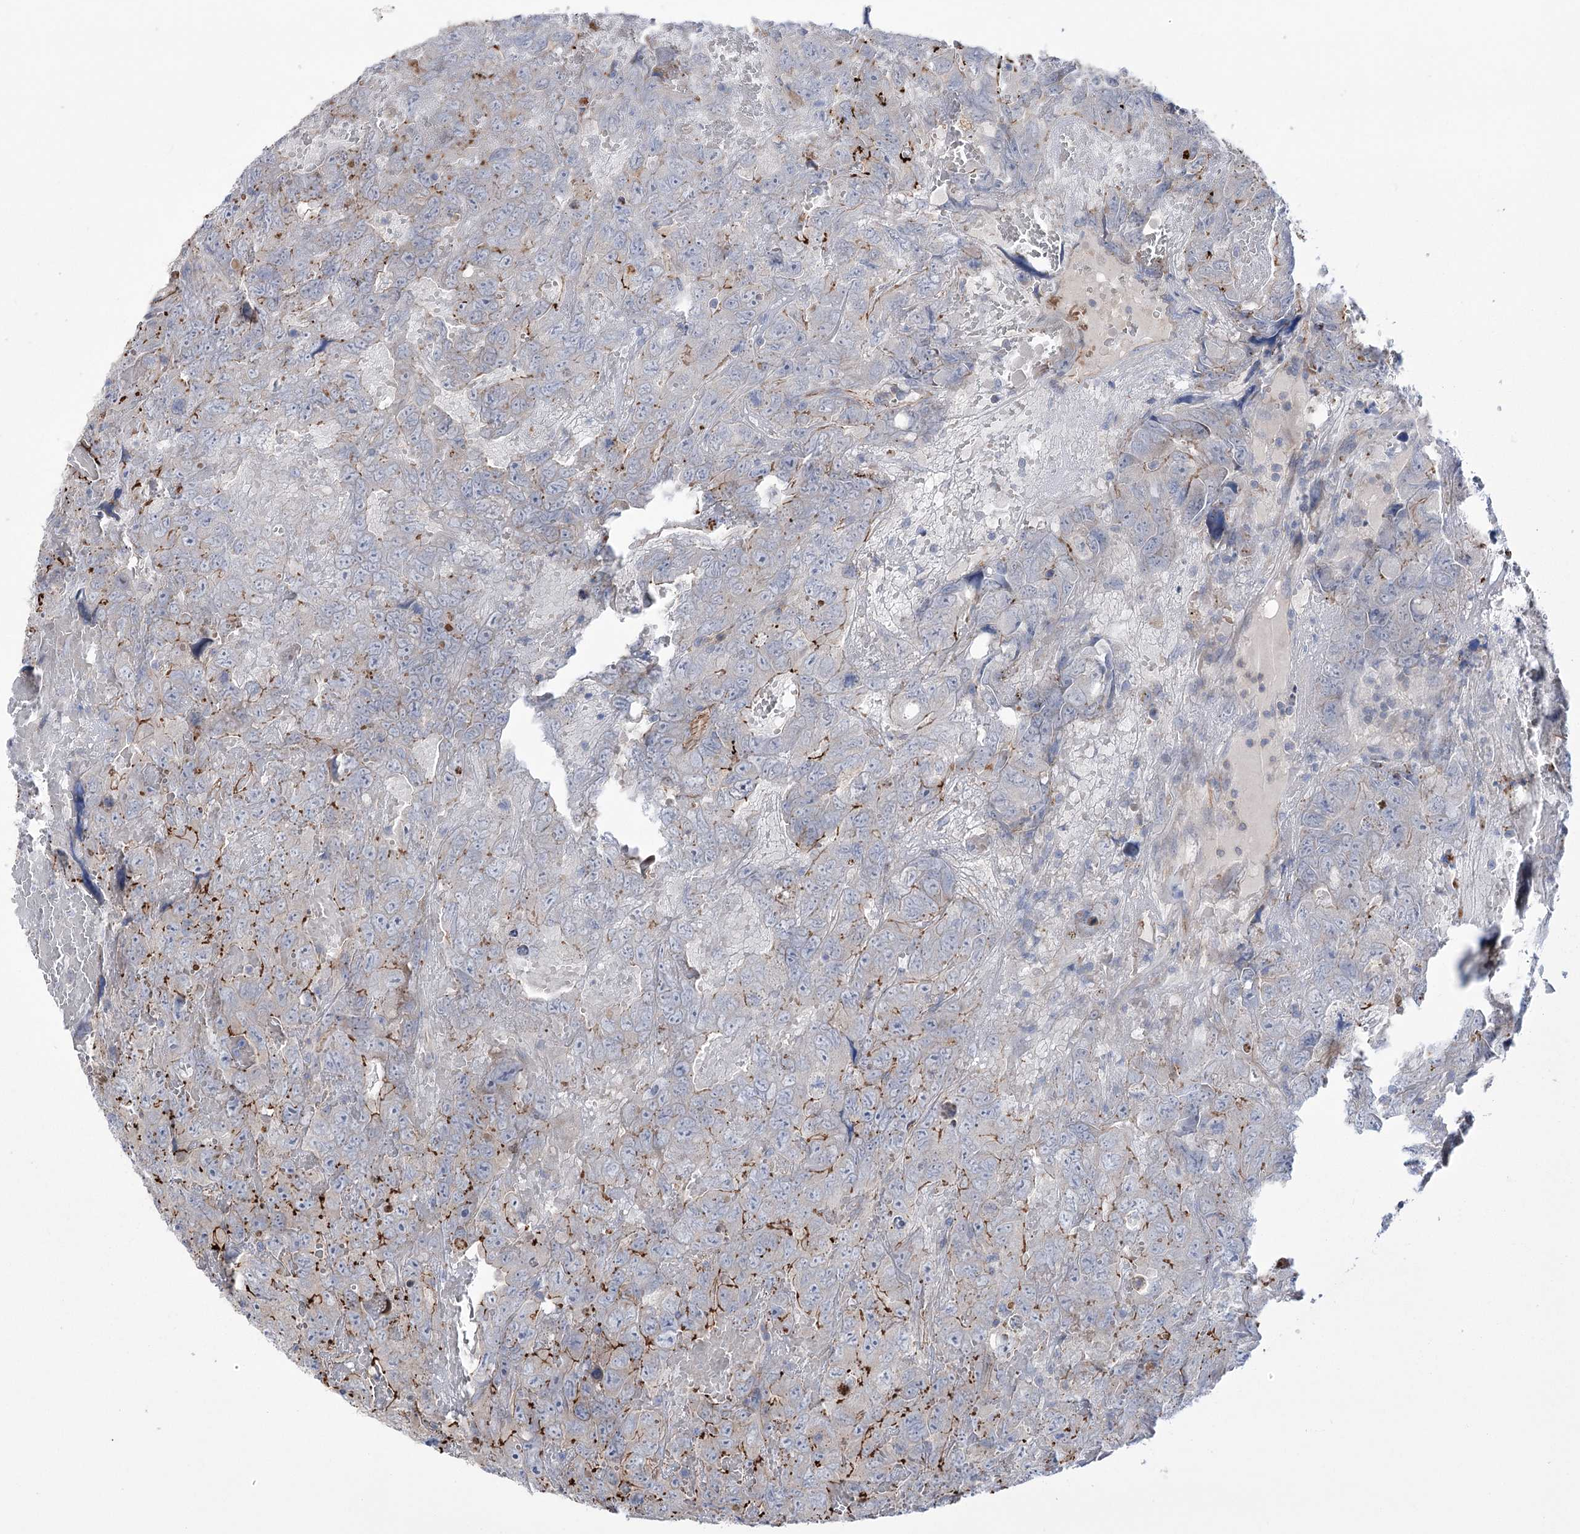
{"staining": {"intensity": "strong", "quantity": "<25%", "location": "cytoplasmic/membranous"}, "tissue": "testis cancer", "cell_type": "Tumor cells", "image_type": "cancer", "snomed": [{"axis": "morphology", "description": "Carcinoma, Embryonal, NOS"}, {"axis": "topography", "description": "Testis"}], "caption": "DAB immunohistochemical staining of testis cancer (embryonal carcinoma) shows strong cytoplasmic/membranous protein expression in approximately <25% of tumor cells. (DAB (3,3'-diaminobenzidine) IHC, brown staining for protein, blue staining for nuclei).", "gene": "TRIM71", "patient": {"sex": "male", "age": 45}}